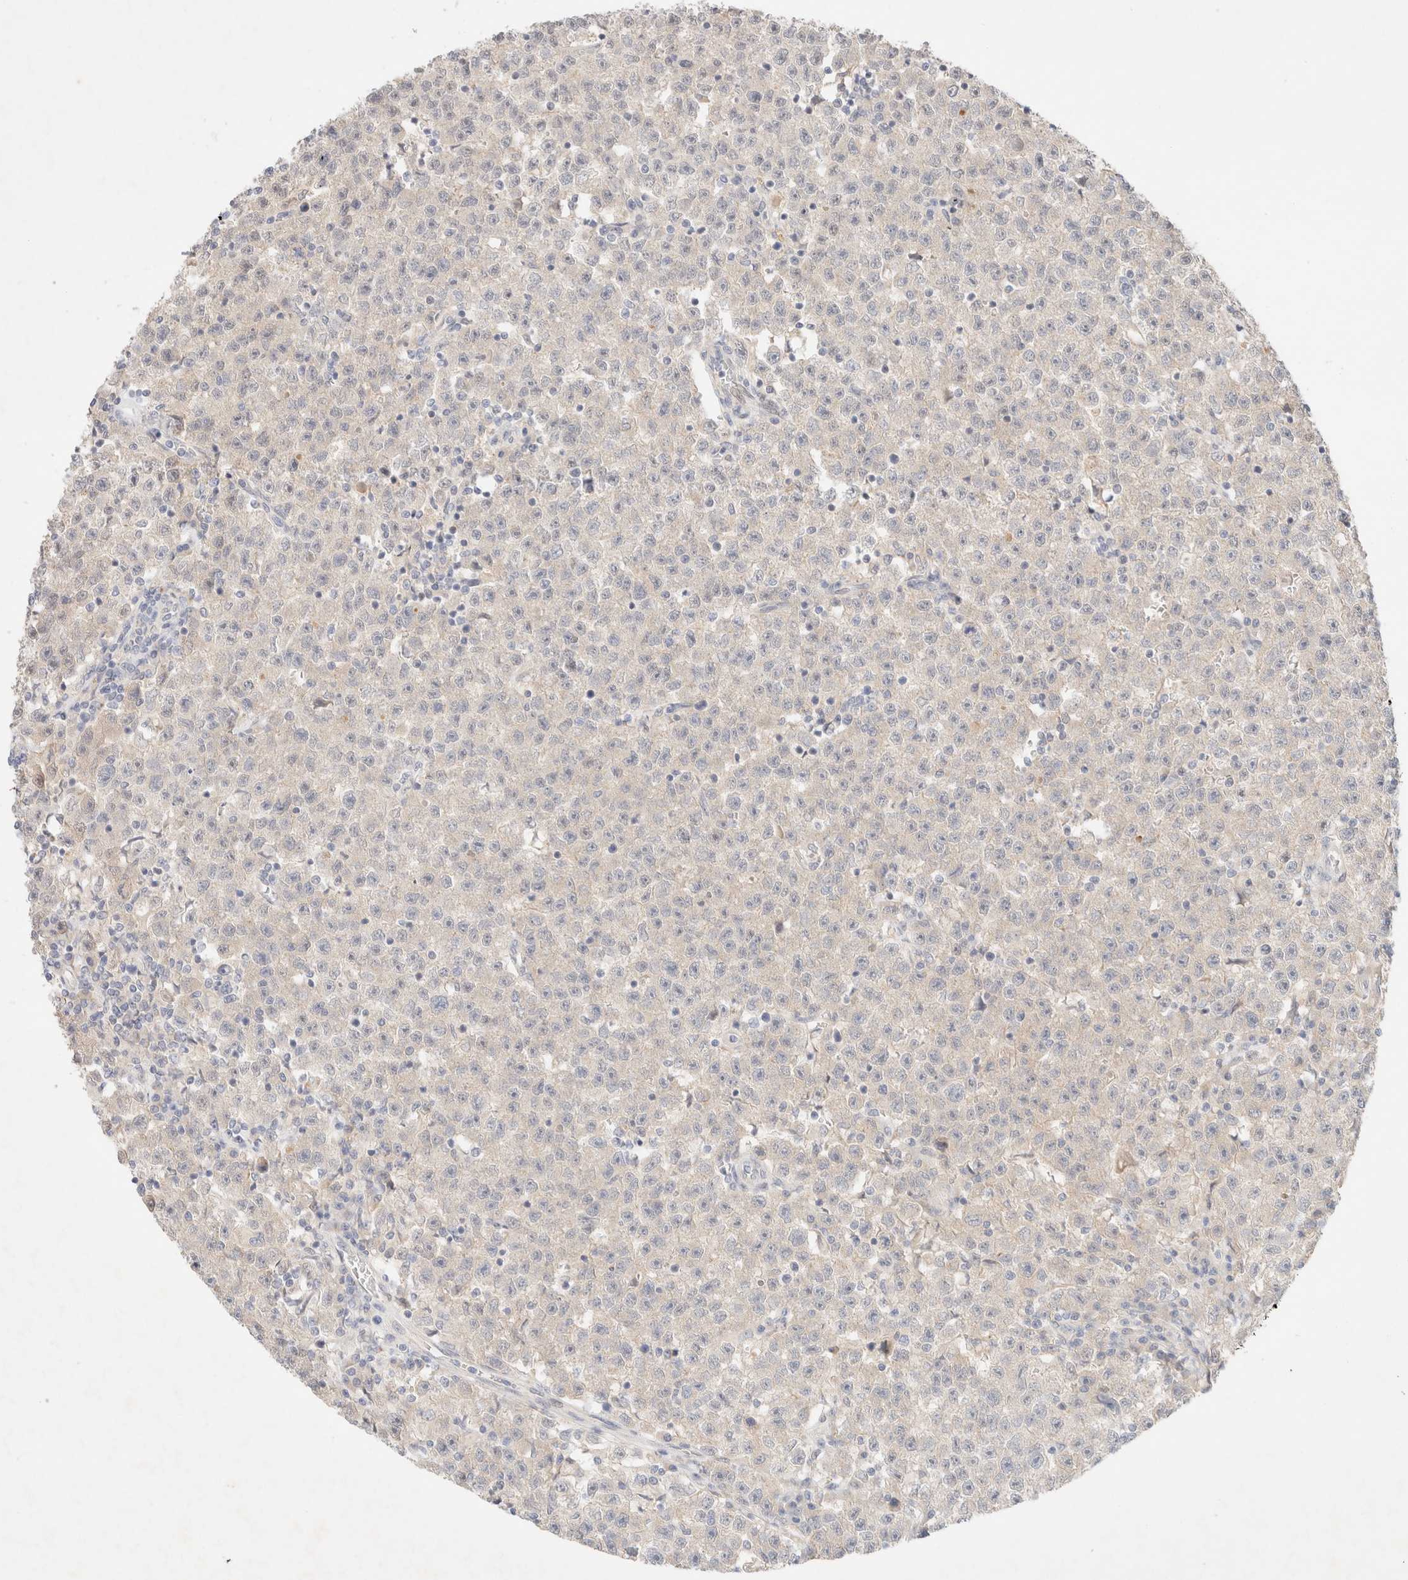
{"staining": {"intensity": "negative", "quantity": "none", "location": "none"}, "tissue": "testis cancer", "cell_type": "Tumor cells", "image_type": "cancer", "snomed": [{"axis": "morphology", "description": "Seminoma, NOS"}, {"axis": "topography", "description": "Testis"}], "caption": "IHC of human testis seminoma displays no staining in tumor cells. (DAB immunohistochemistry (IHC) visualized using brightfield microscopy, high magnification).", "gene": "SGSM2", "patient": {"sex": "male", "age": 22}}